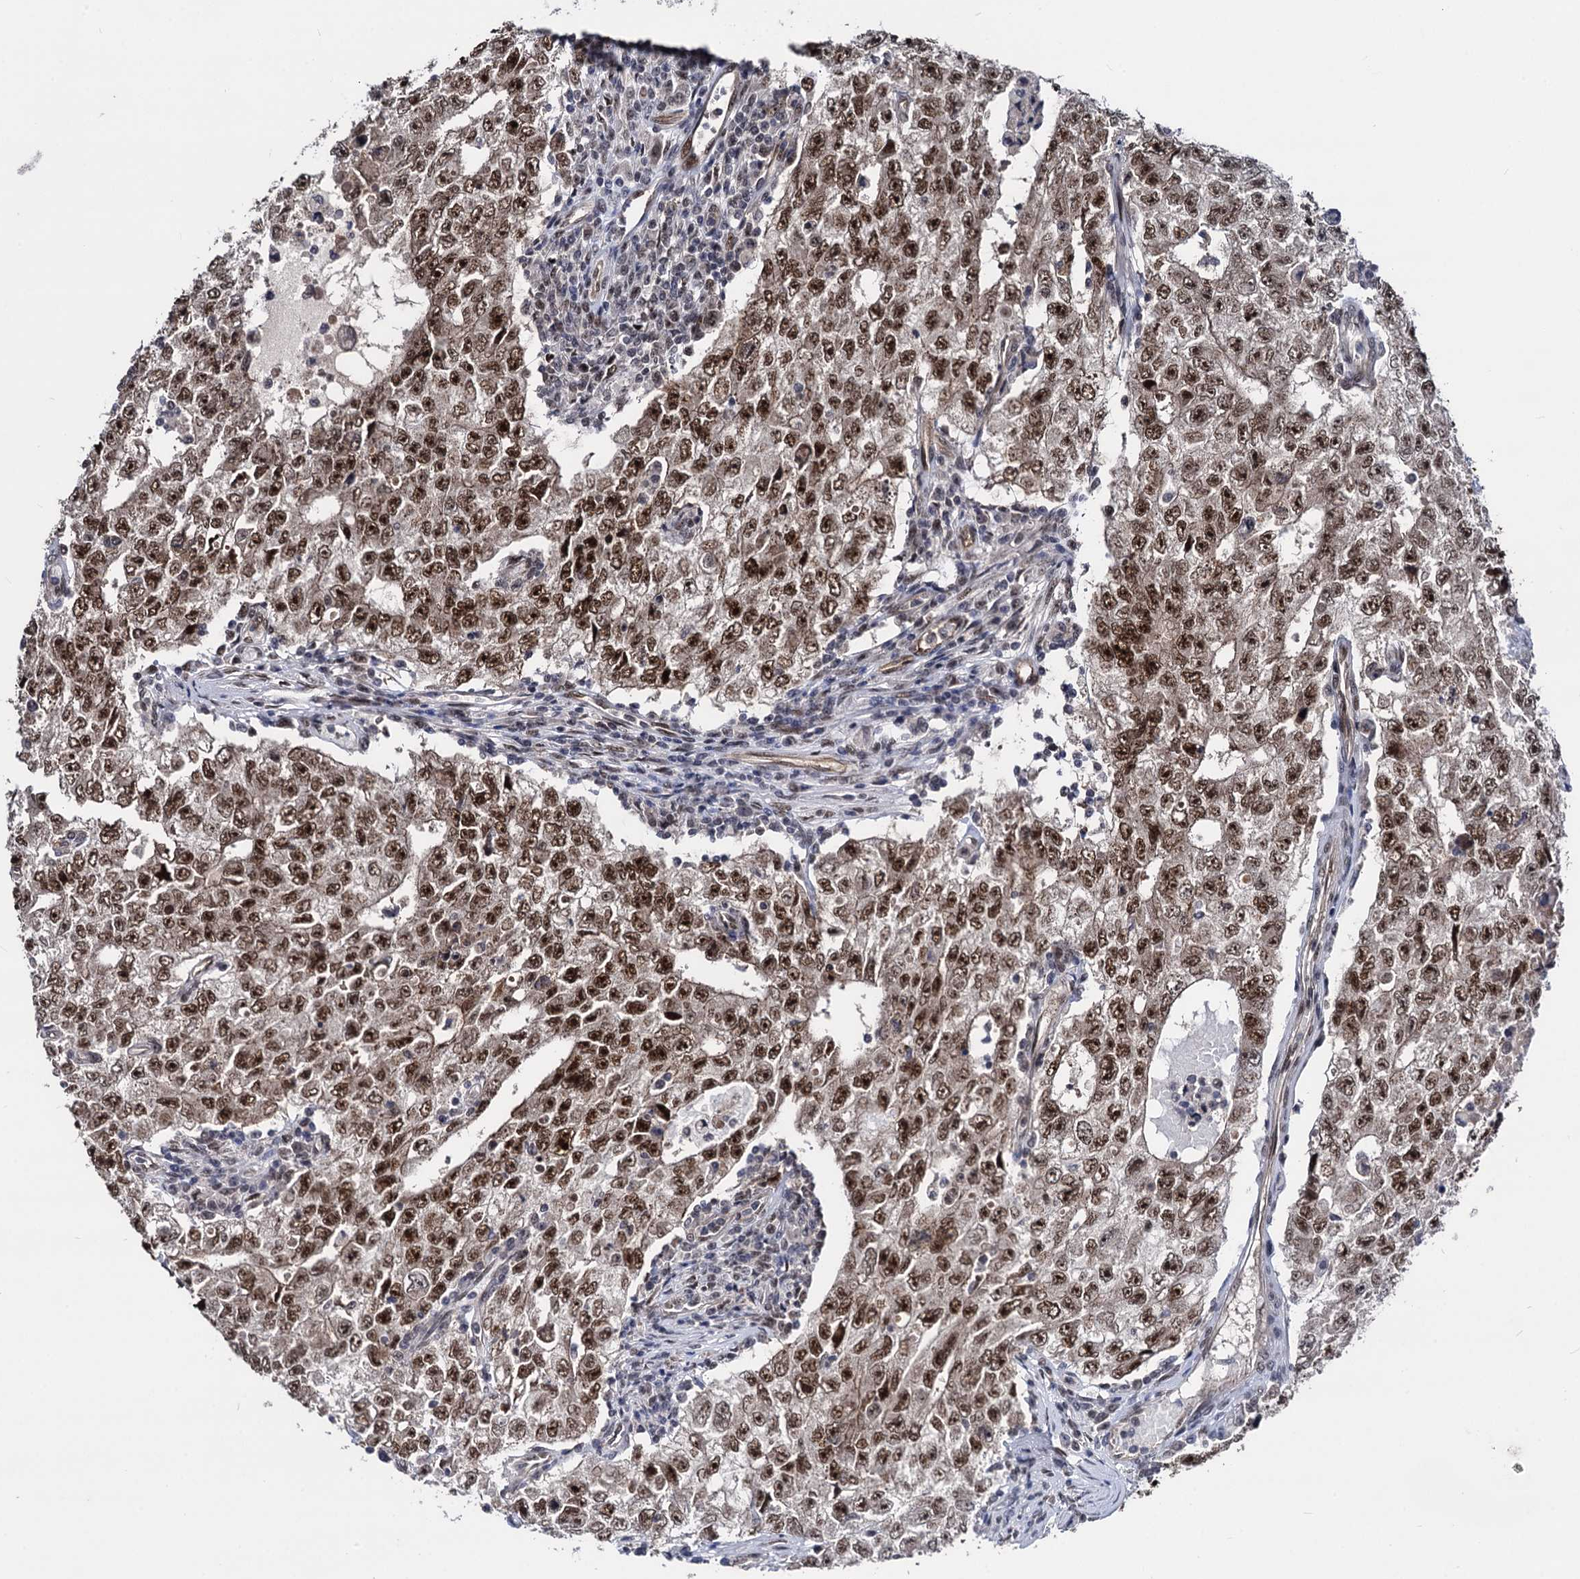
{"staining": {"intensity": "strong", "quantity": ">75%", "location": "nuclear"}, "tissue": "testis cancer", "cell_type": "Tumor cells", "image_type": "cancer", "snomed": [{"axis": "morphology", "description": "Carcinoma, Embryonal, NOS"}, {"axis": "topography", "description": "Testis"}], "caption": "This histopathology image displays immunohistochemistry staining of testis cancer (embryonal carcinoma), with high strong nuclear staining in about >75% of tumor cells.", "gene": "GALNT11", "patient": {"sex": "male", "age": 17}}